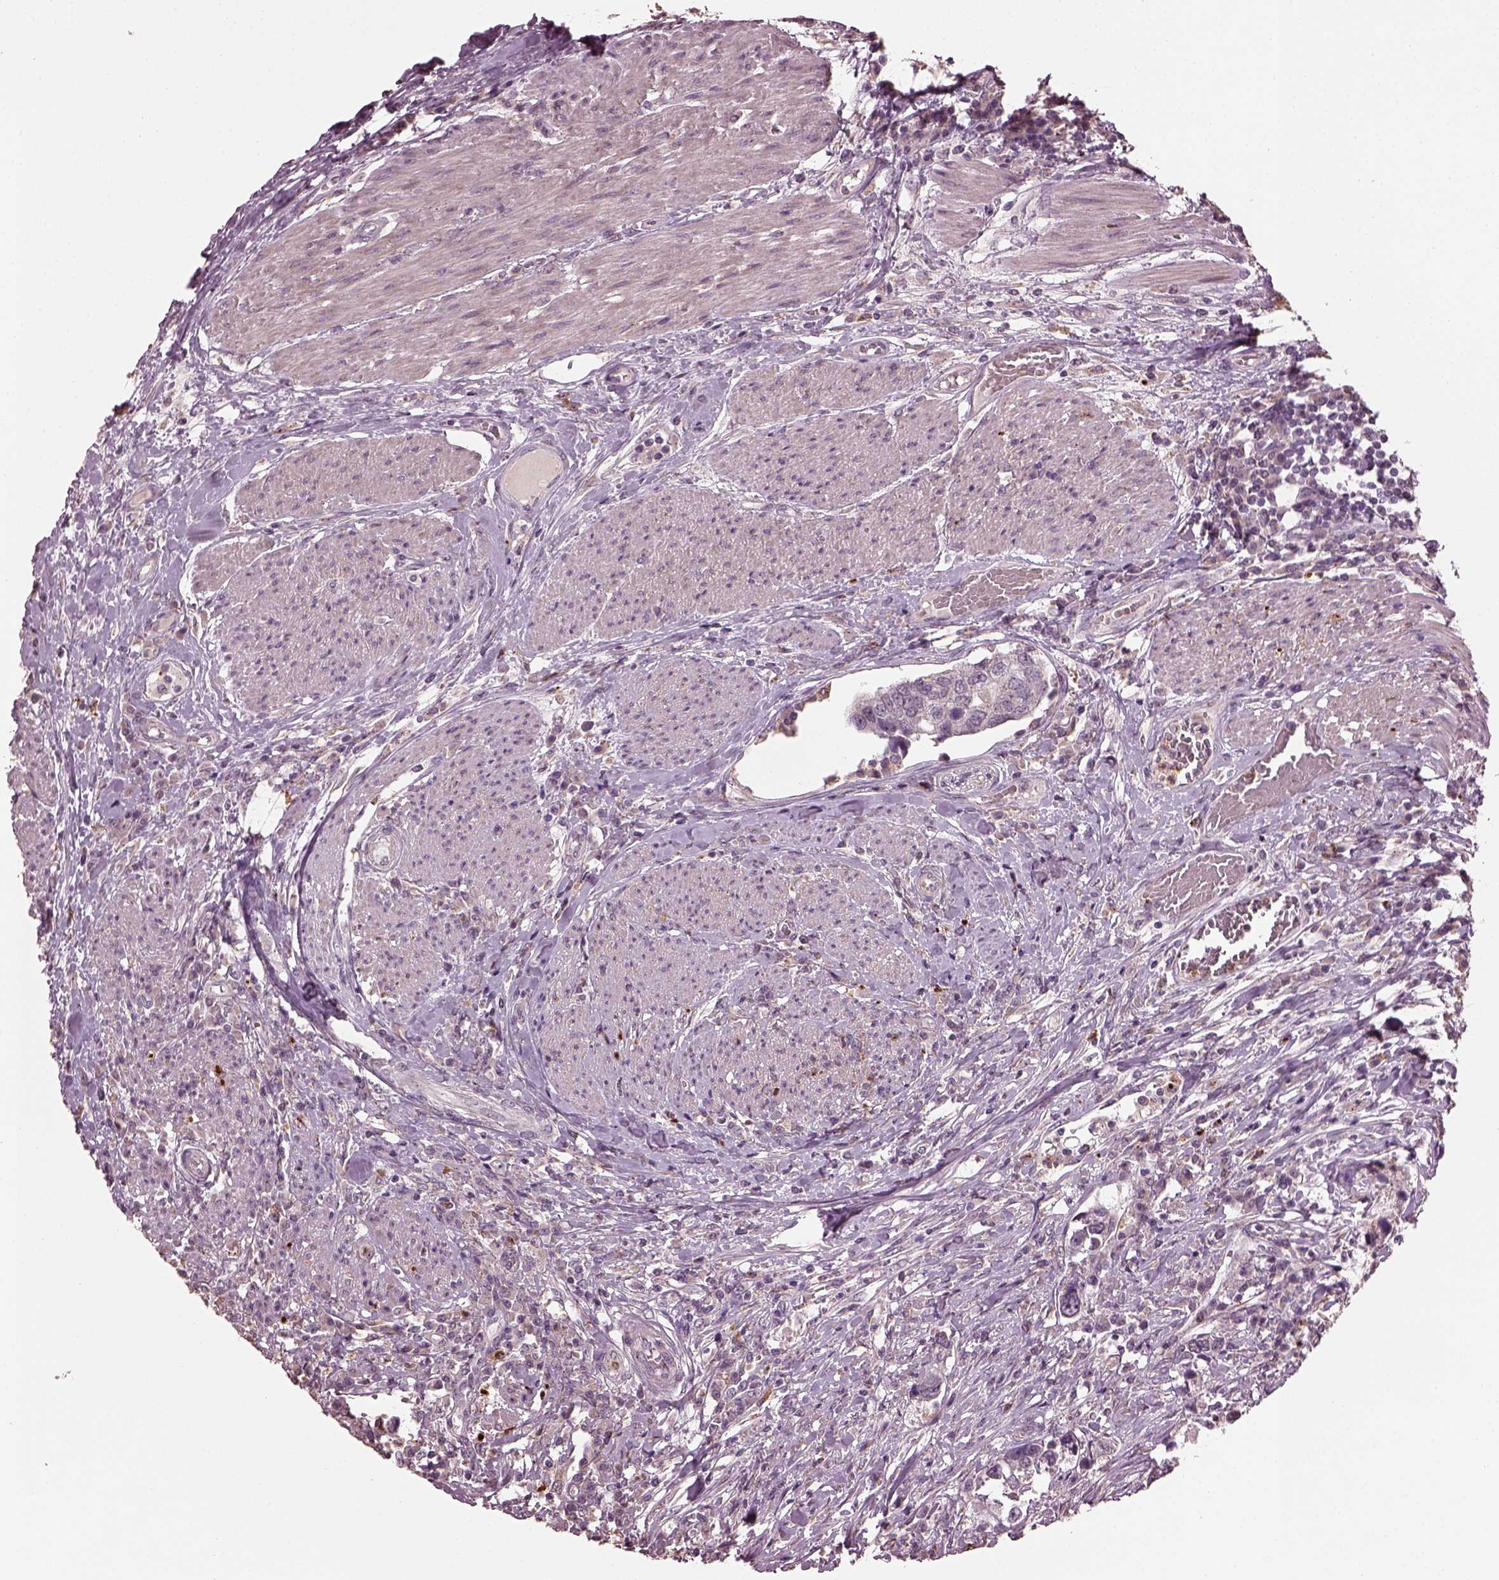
{"staining": {"intensity": "negative", "quantity": "none", "location": "none"}, "tissue": "urothelial cancer", "cell_type": "Tumor cells", "image_type": "cancer", "snomed": [{"axis": "morphology", "description": "Urothelial carcinoma, NOS"}, {"axis": "morphology", "description": "Urothelial carcinoma, High grade"}, {"axis": "topography", "description": "Urinary bladder"}], "caption": "Immunohistochemistry (IHC) image of urothelial cancer stained for a protein (brown), which displays no expression in tumor cells.", "gene": "RUFY3", "patient": {"sex": "male", "age": 63}}